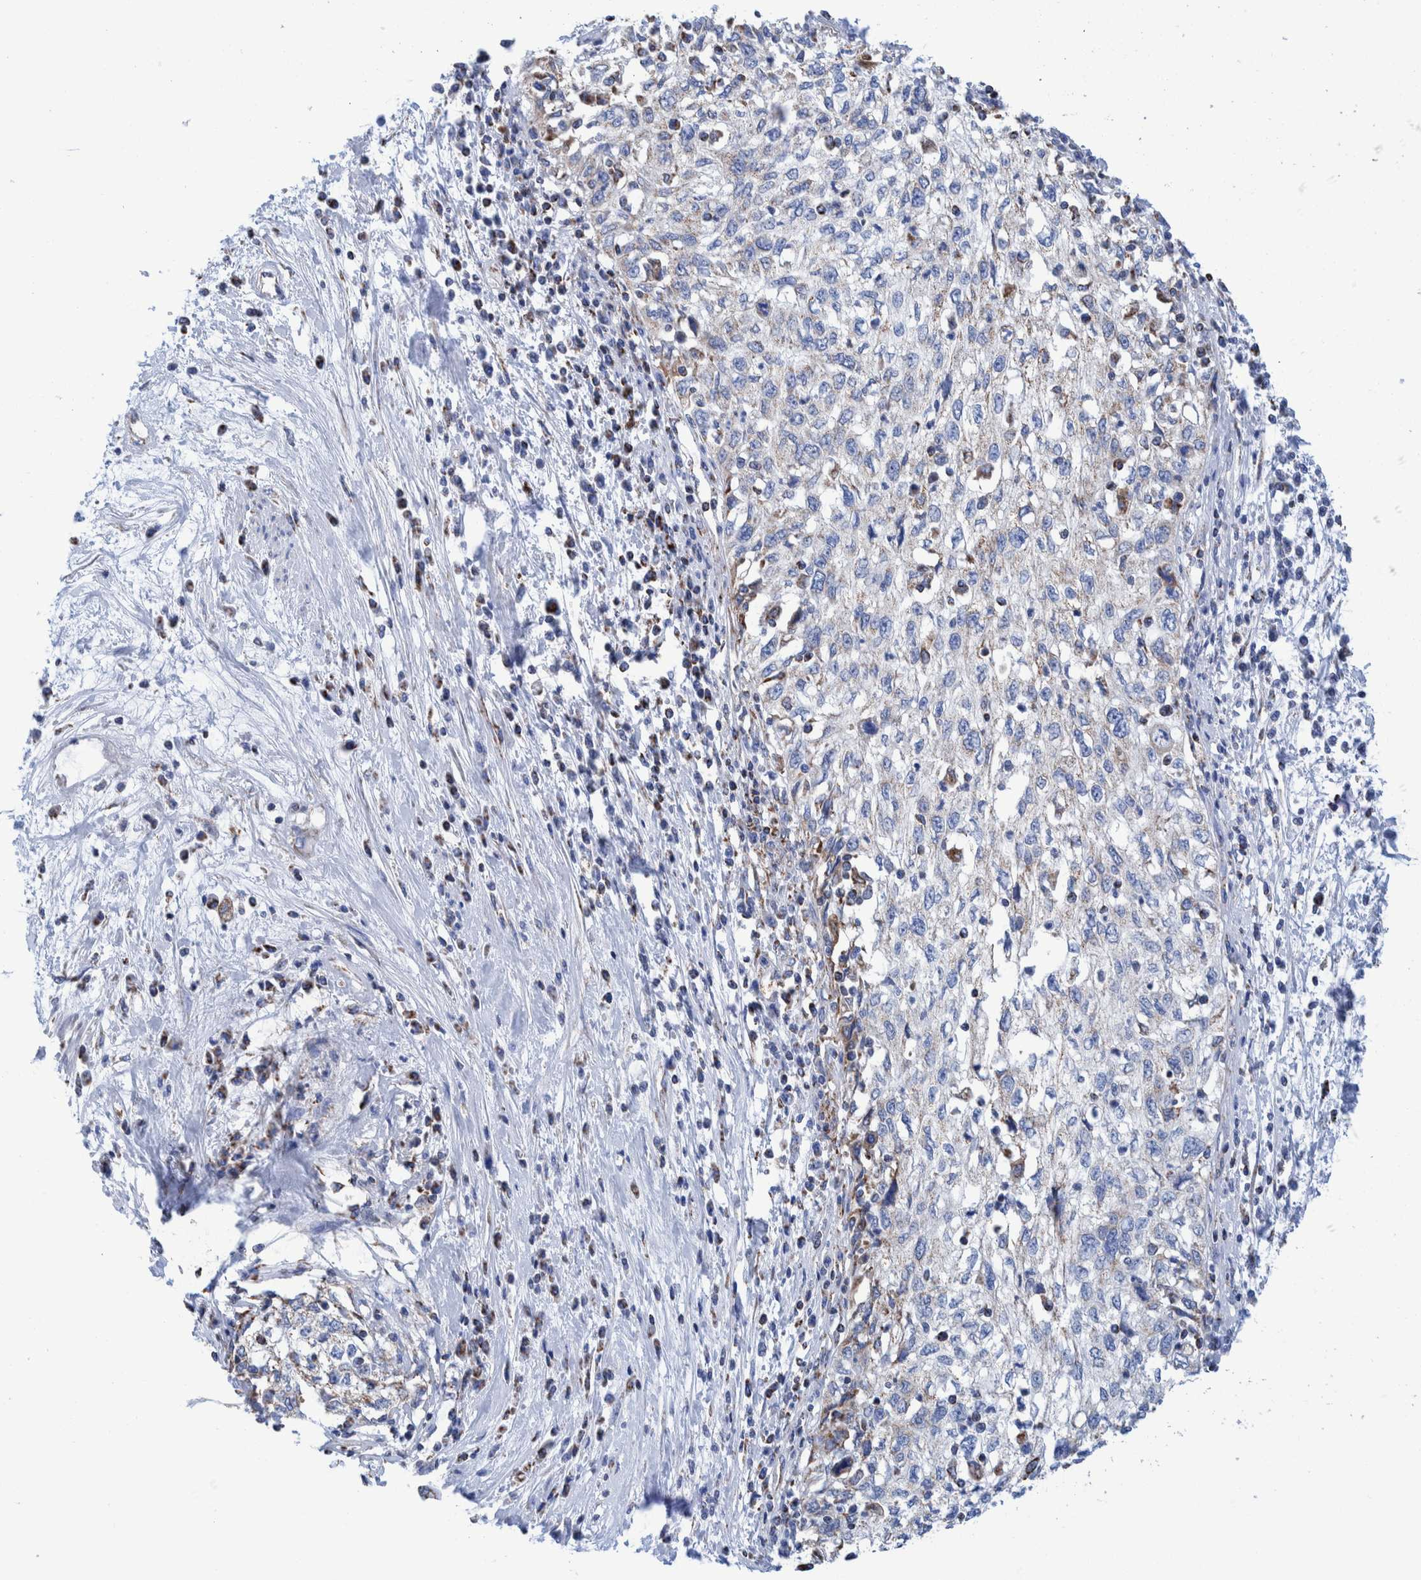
{"staining": {"intensity": "weak", "quantity": "<25%", "location": "cytoplasmic/membranous"}, "tissue": "cervical cancer", "cell_type": "Tumor cells", "image_type": "cancer", "snomed": [{"axis": "morphology", "description": "Squamous cell carcinoma, NOS"}, {"axis": "topography", "description": "Cervix"}], "caption": "Protein analysis of cervical squamous cell carcinoma demonstrates no significant staining in tumor cells.", "gene": "DECR1", "patient": {"sex": "female", "age": 57}}